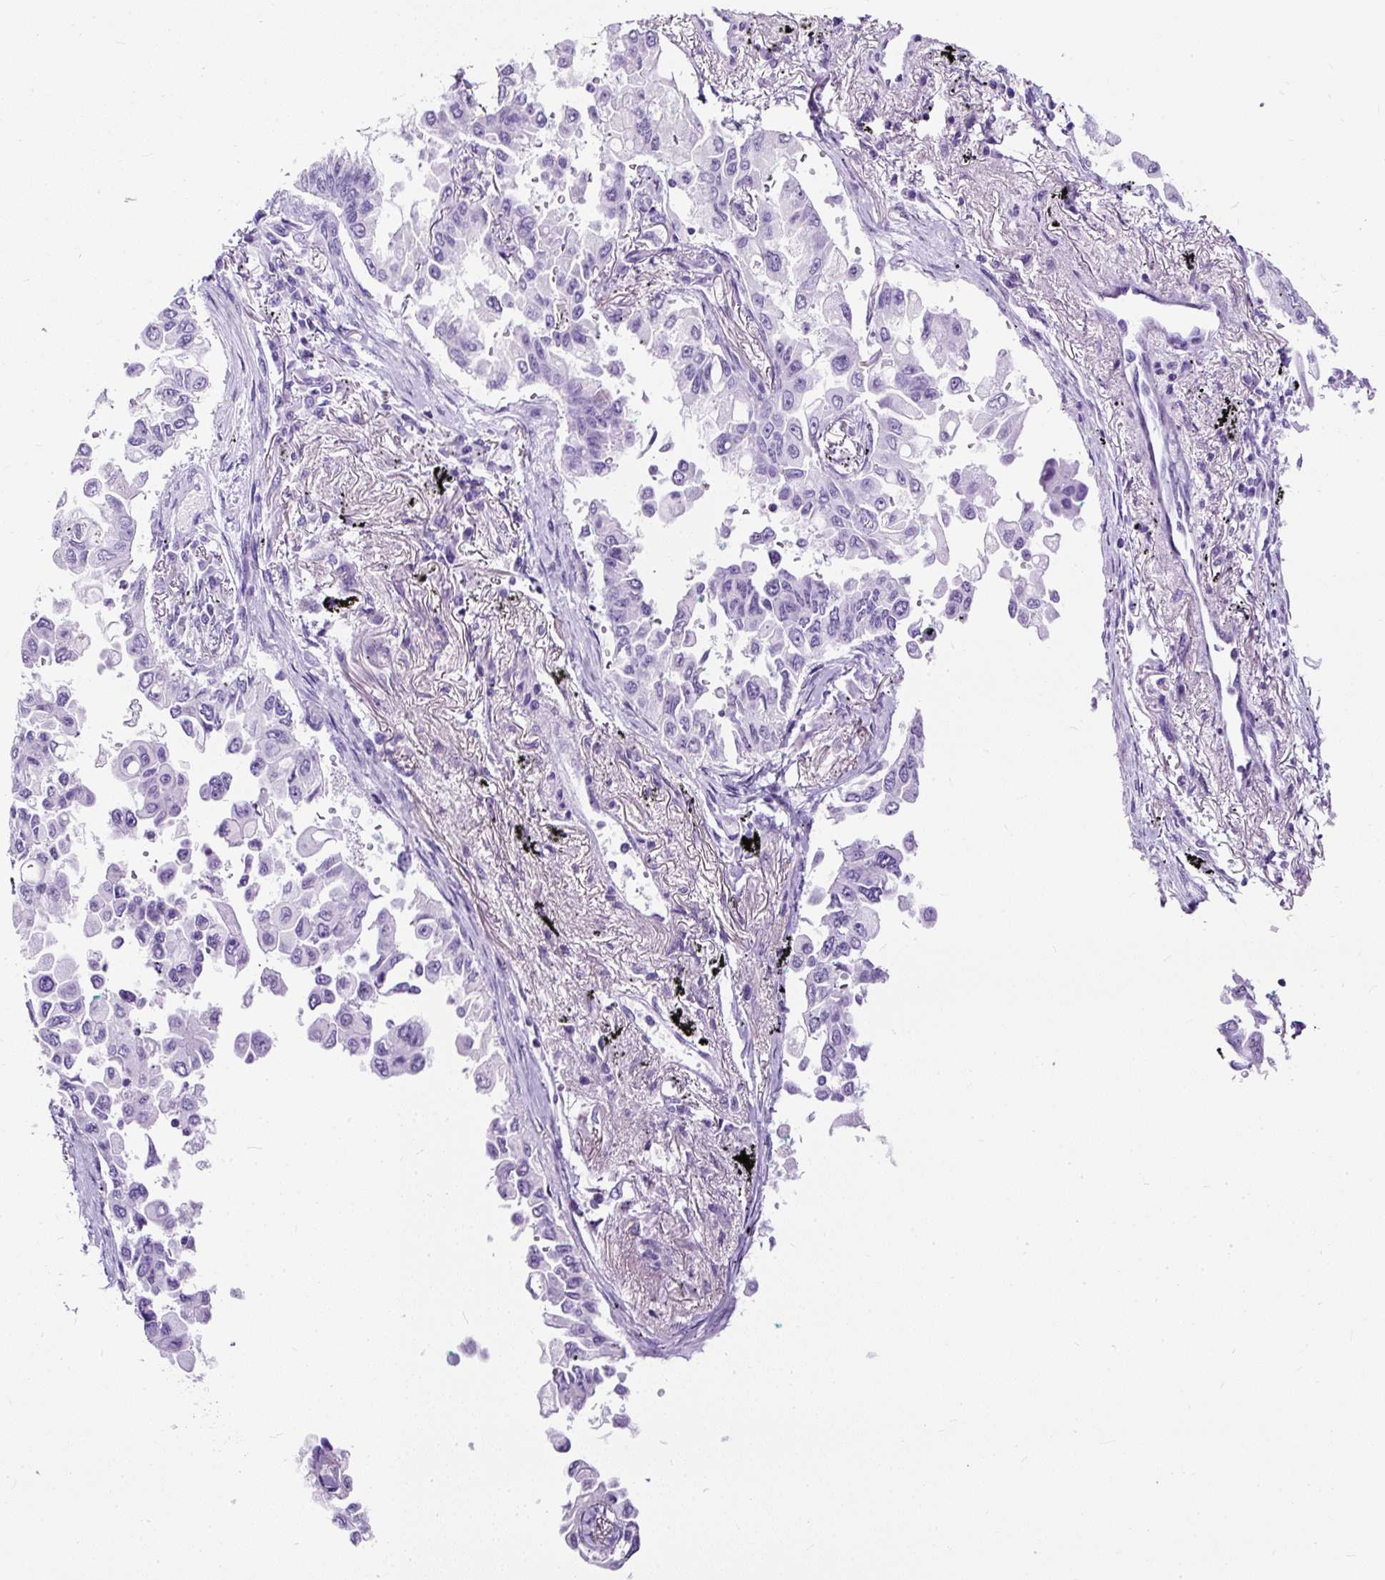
{"staining": {"intensity": "negative", "quantity": "none", "location": "none"}, "tissue": "lung cancer", "cell_type": "Tumor cells", "image_type": "cancer", "snomed": [{"axis": "morphology", "description": "Adenocarcinoma, NOS"}, {"axis": "topography", "description": "Lung"}], "caption": "Immunohistochemistry (IHC) micrograph of neoplastic tissue: human lung cancer stained with DAB (3,3'-diaminobenzidine) displays no significant protein expression in tumor cells.", "gene": "NTS", "patient": {"sex": "female", "age": 67}}